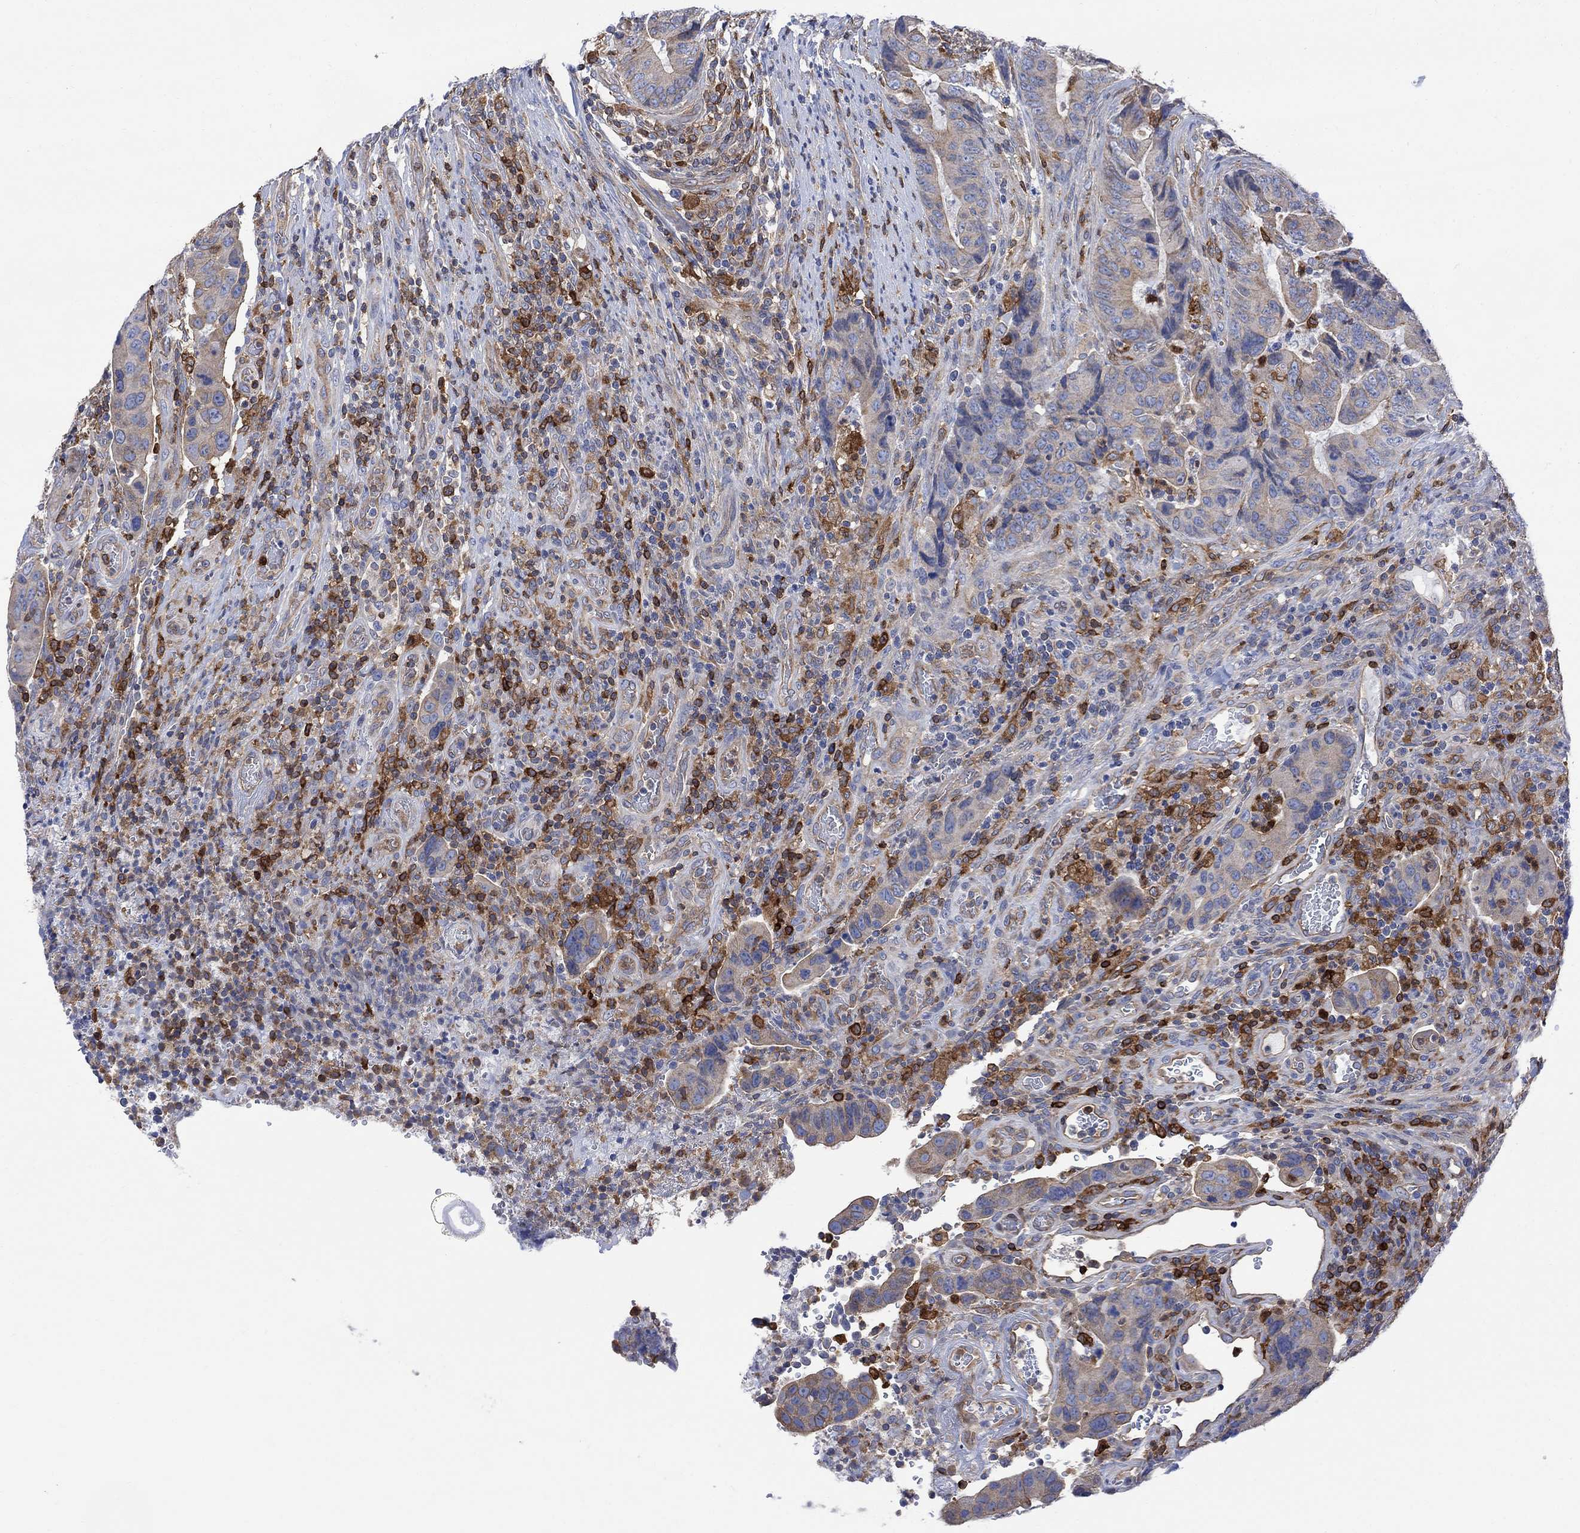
{"staining": {"intensity": "weak", "quantity": "25%-75%", "location": "cytoplasmic/membranous"}, "tissue": "colorectal cancer", "cell_type": "Tumor cells", "image_type": "cancer", "snomed": [{"axis": "morphology", "description": "Adenocarcinoma, NOS"}, {"axis": "topography", "description": "Colon"}], "caption": "DAB immunohistochemical staining of human colorectal adenocarcinoma exhibits weak cytoplasmic/membranous protein positivity in about 25%-75% of tumor cells. (Brightfield microscopy of DAB IHC at high magnification).", "gene": "GBP5", "patient": {"sex": "female", "age": 56}}